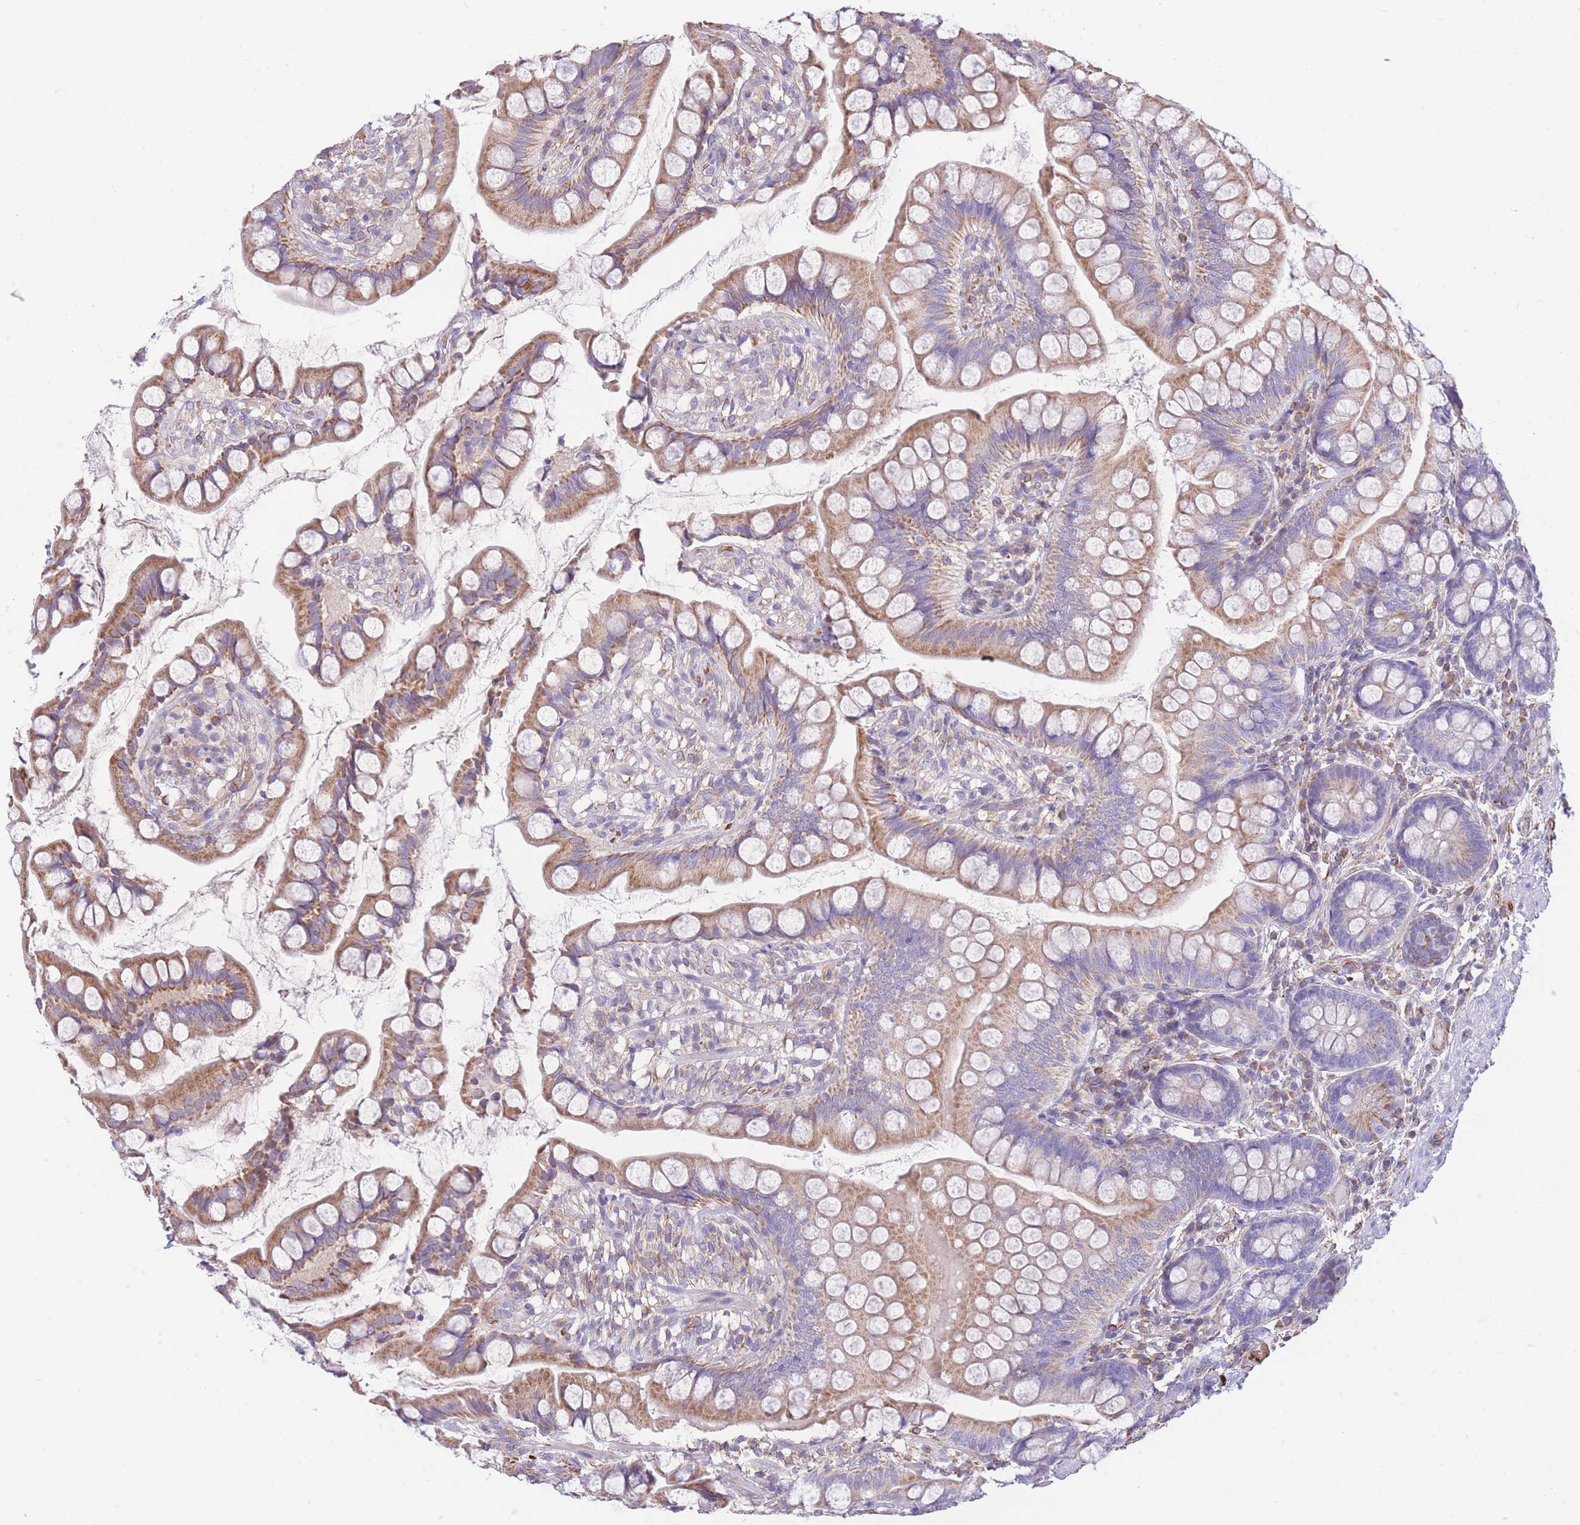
{"staining": {"intensity": "moderate", "quantity": ">75%", "location": "cytoplasmic/membranous"}, "tissue": "small intestine", "cell_type": "Glandular cells", "image_type": "normal", "snomed": [{"axis": "morphology", "description": "Normal tissue, NOS"}, {"axis": "topography", "description": "Small intestine"}], "caption": "Immunohistochemistry (IHC) image of unremarkable human small intestine stained for a protein (brown), which displays medium levels of moderate cytoplasmic/membranous positivity in approximately >75% of glandular cells.", "gene": "ANKRD53", "patient": {"sex": "male", "age": 70}}